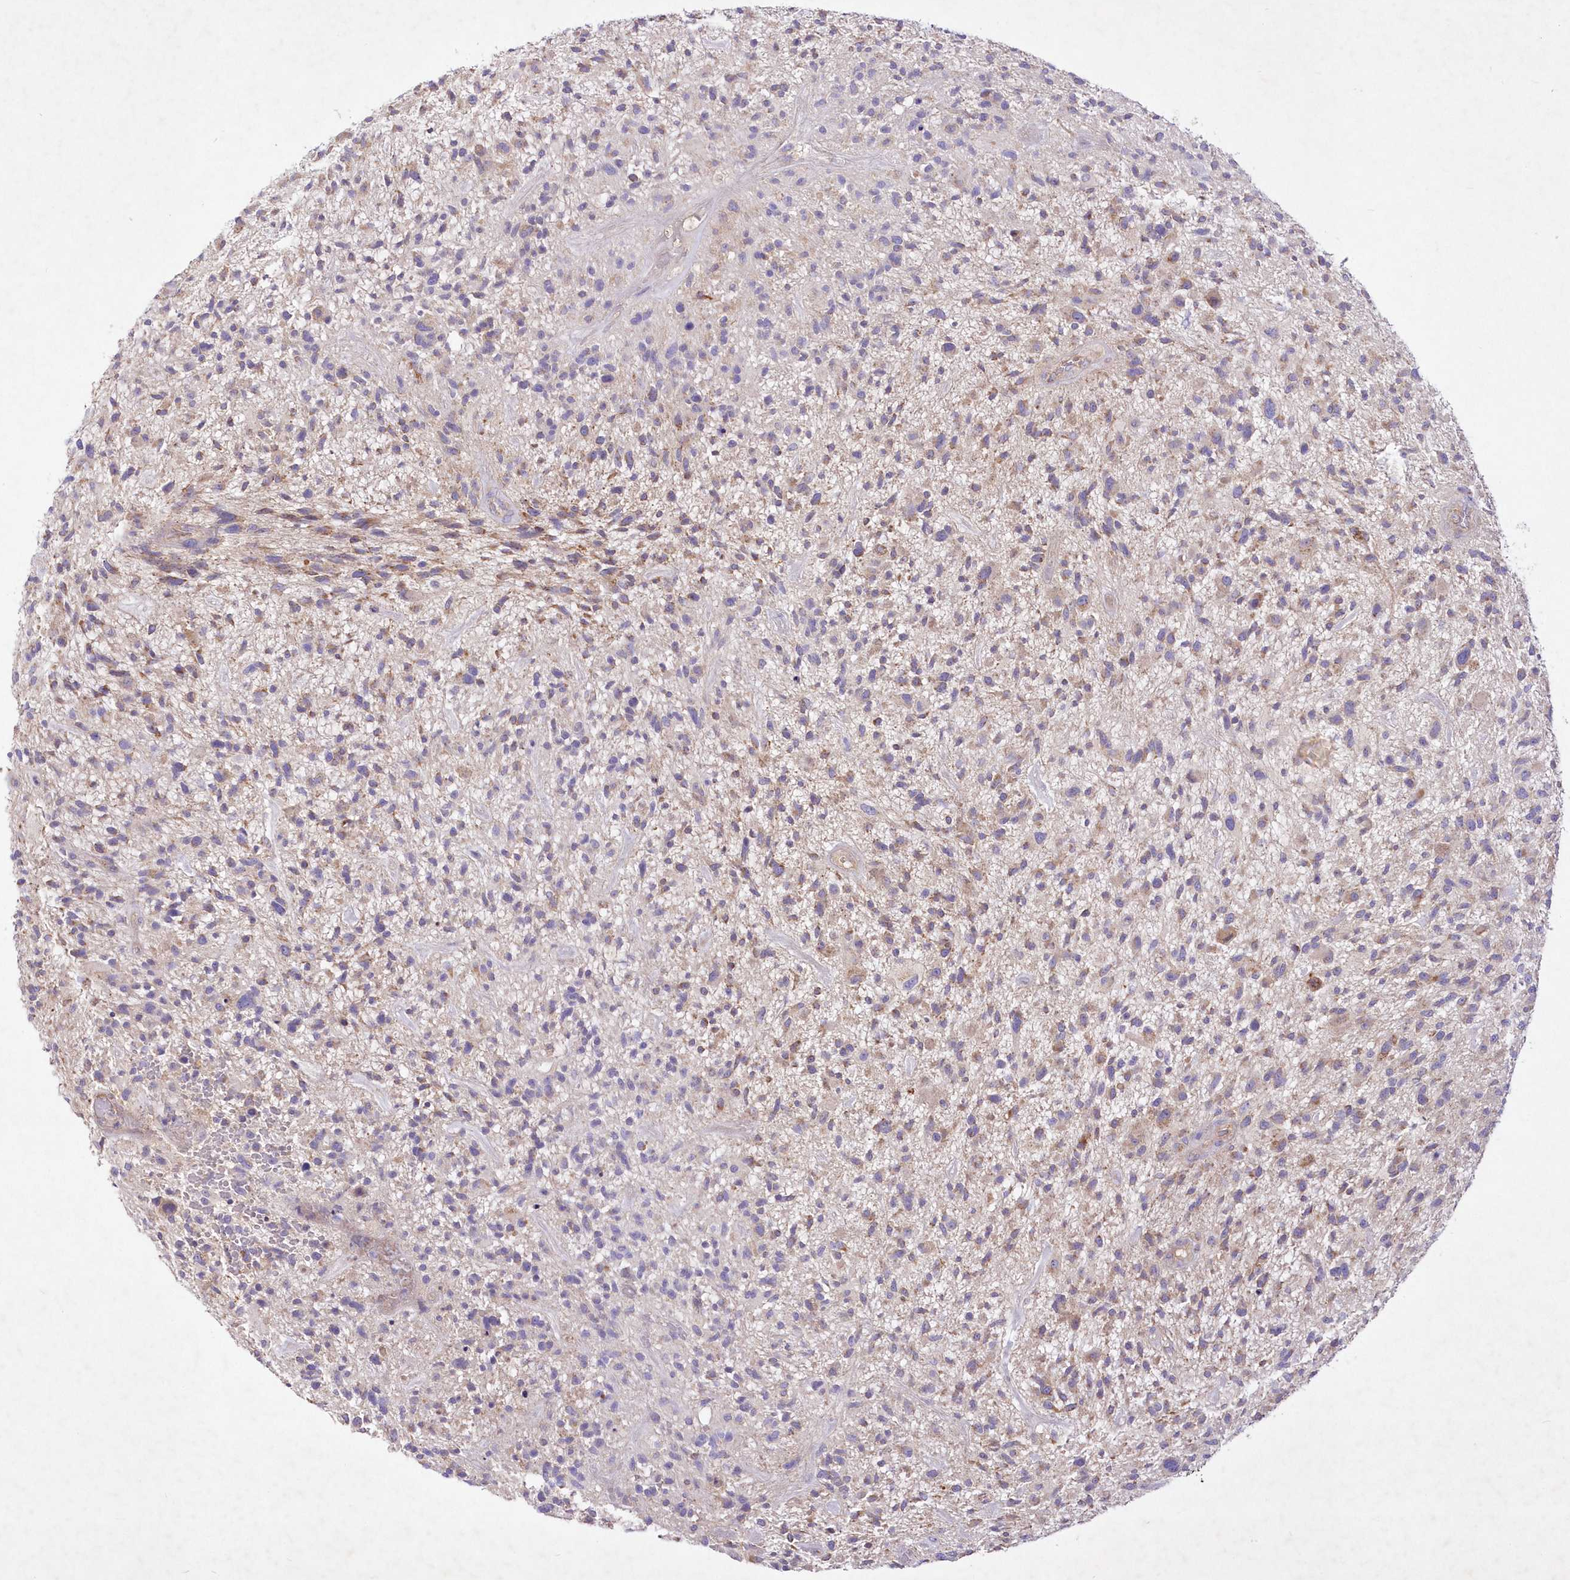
{"staining": {"intensity": "weak", "quantity": "25%-75%", "location": "cytoplasmic/membranous"}, "tissue": "glioma", "cell_type": "Tumor cells", "image_type": "cancer", "snomed": [{"axis": "morphology", "description": "Glioma, malignant, High grade"}, {"axis": "topography", "description": "Brain"}], "caption": "Immunohistochemistry (IHC) staining of high-grade glioma (malignant), which exhibits low levels of weak cytoplasmic/membranous positivity in approximately 25%-75% of tumor cells indicating weak cytoplasmic/membranous protein expression. The staining was performed using DAB (brown) for protein detection and nuclei were counterstained in hematoxylin (blue).", "gene": "ITSN2", "patient": {"sex": "male", "age": 47}}